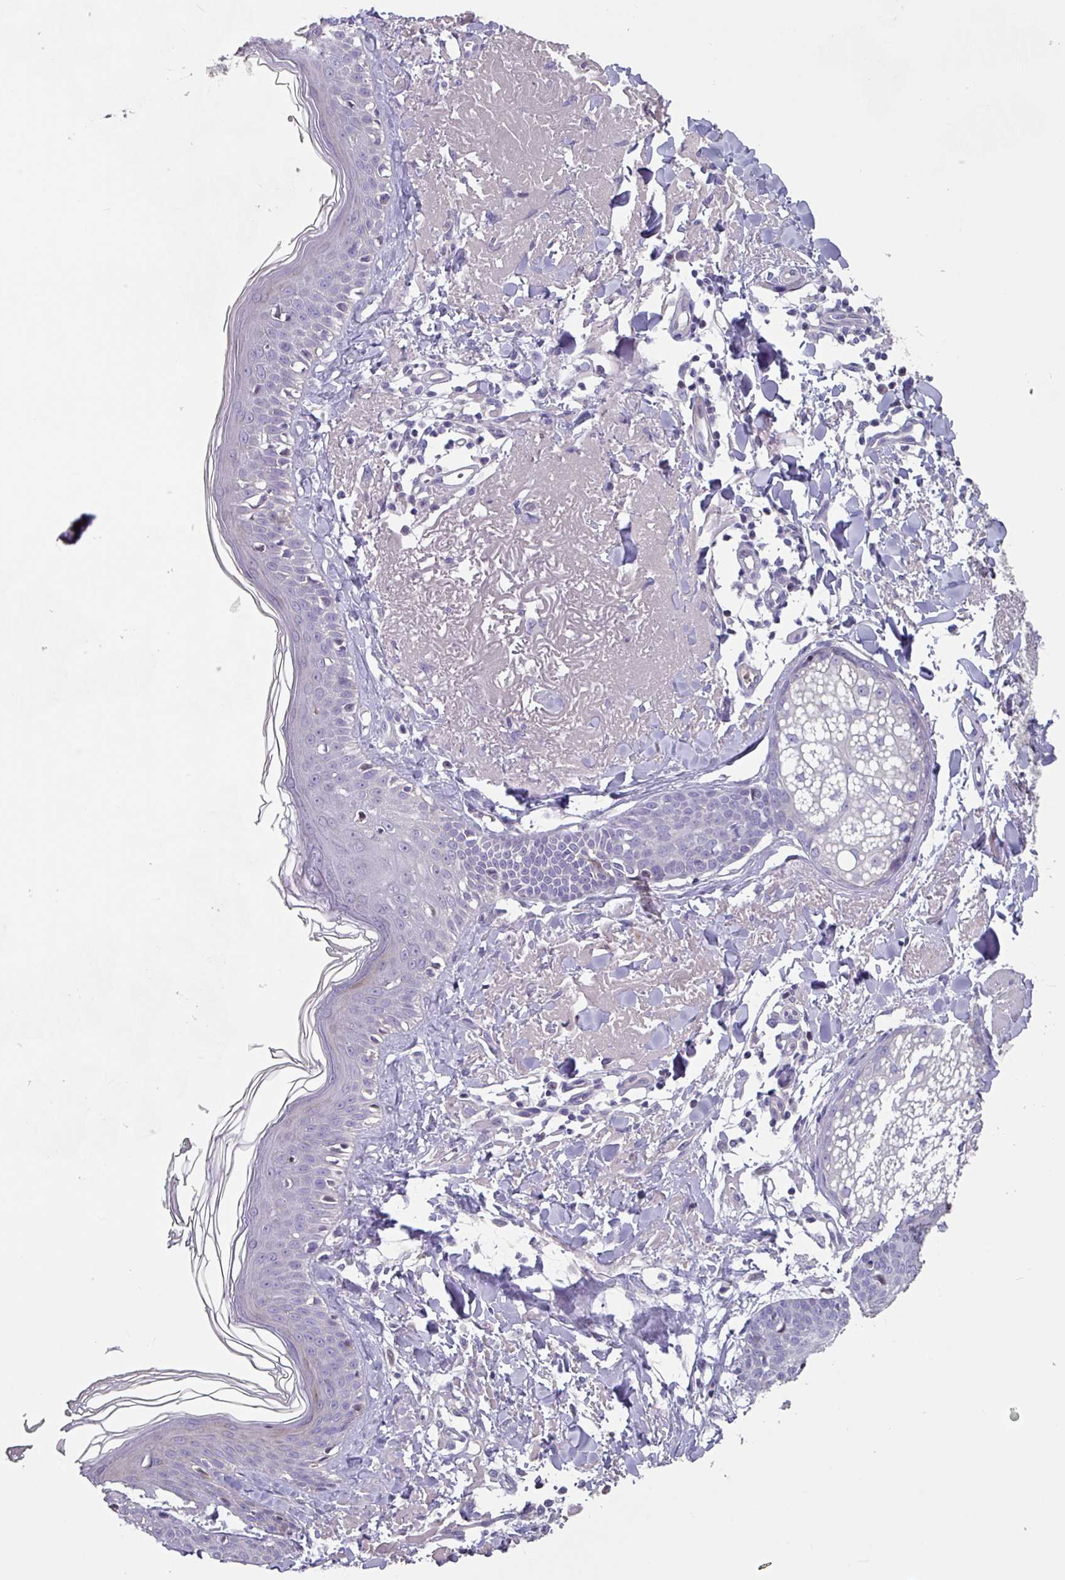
{"staining": {"intensity": "negative", "quantity": "none", "location": "none"}, "tissue": "skin", "cell_type": "Fibroblasts", "image_type": "normal", "snomed": [{"axis": "morphology", "description": "Normal tissue, NOS"}, {"axis": "morphology", "description": "Malignant melanoma, NOS"}, {"axis": "topography", "description": "Skin"}], "caption": "This is an immunohistochemistry micrograph of normal human skin. There is no positivity in fibroblasts.", "gene": "KLHL3", "patient": {"sex": "male", "age": 80}}